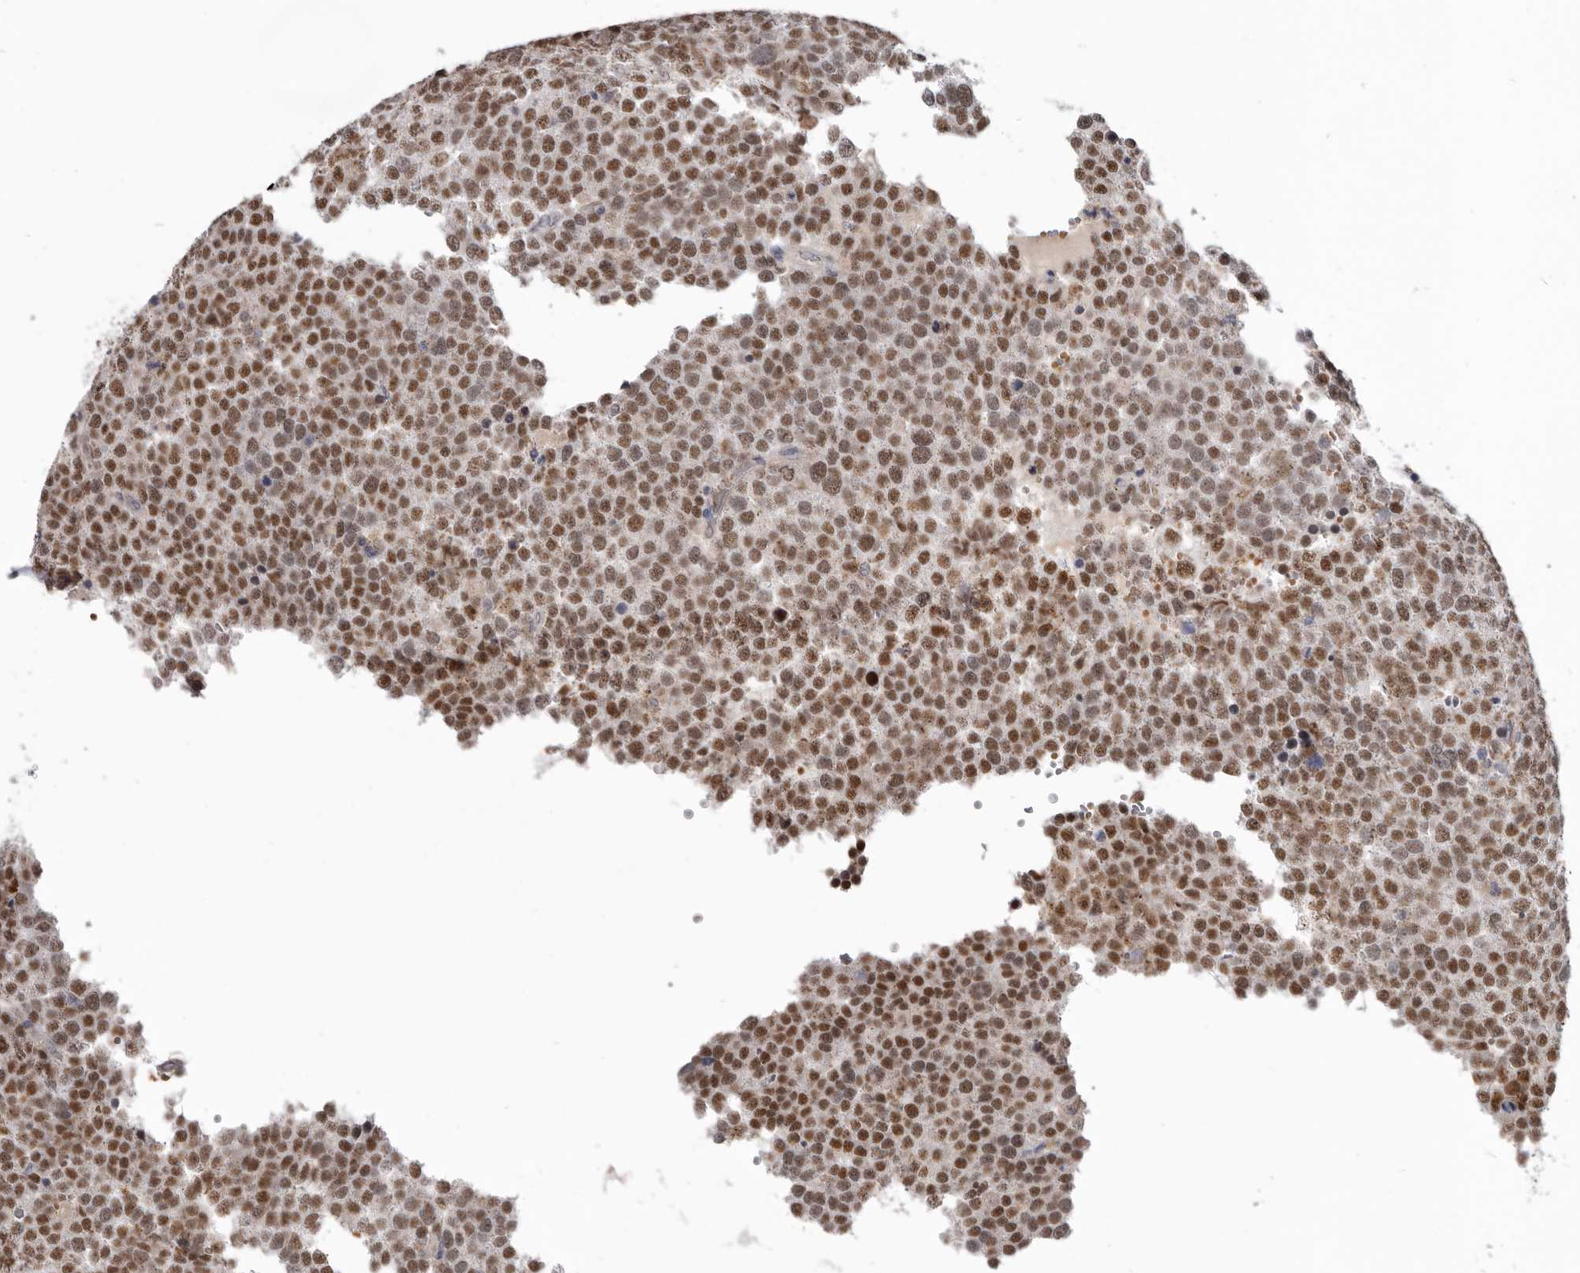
{"staining": {"intensity": "strong", "quantity": ">75%", "location": "nuclear"}, "tissue": "testis cancer", "cell_type": "Tumor cells", "image_type": "cancer", "snomed": [{"axis": "morphology", "description": "Seminoma, NOS"}, {"axis": "topography", "description": "Testis"}], "caption": "High-magnification brightfield microscopy of testis cancer (seminoma) stained with DAB (brown) and counterstained with hematoxylin (blue). tumor cells exhibit strong nuclear staining is present in approximately>75% of cells. (DAB IHC with brightfield microscopy, high magnification).", "gene": "CGN", "patient": {"sex": "male", "age": 71}}